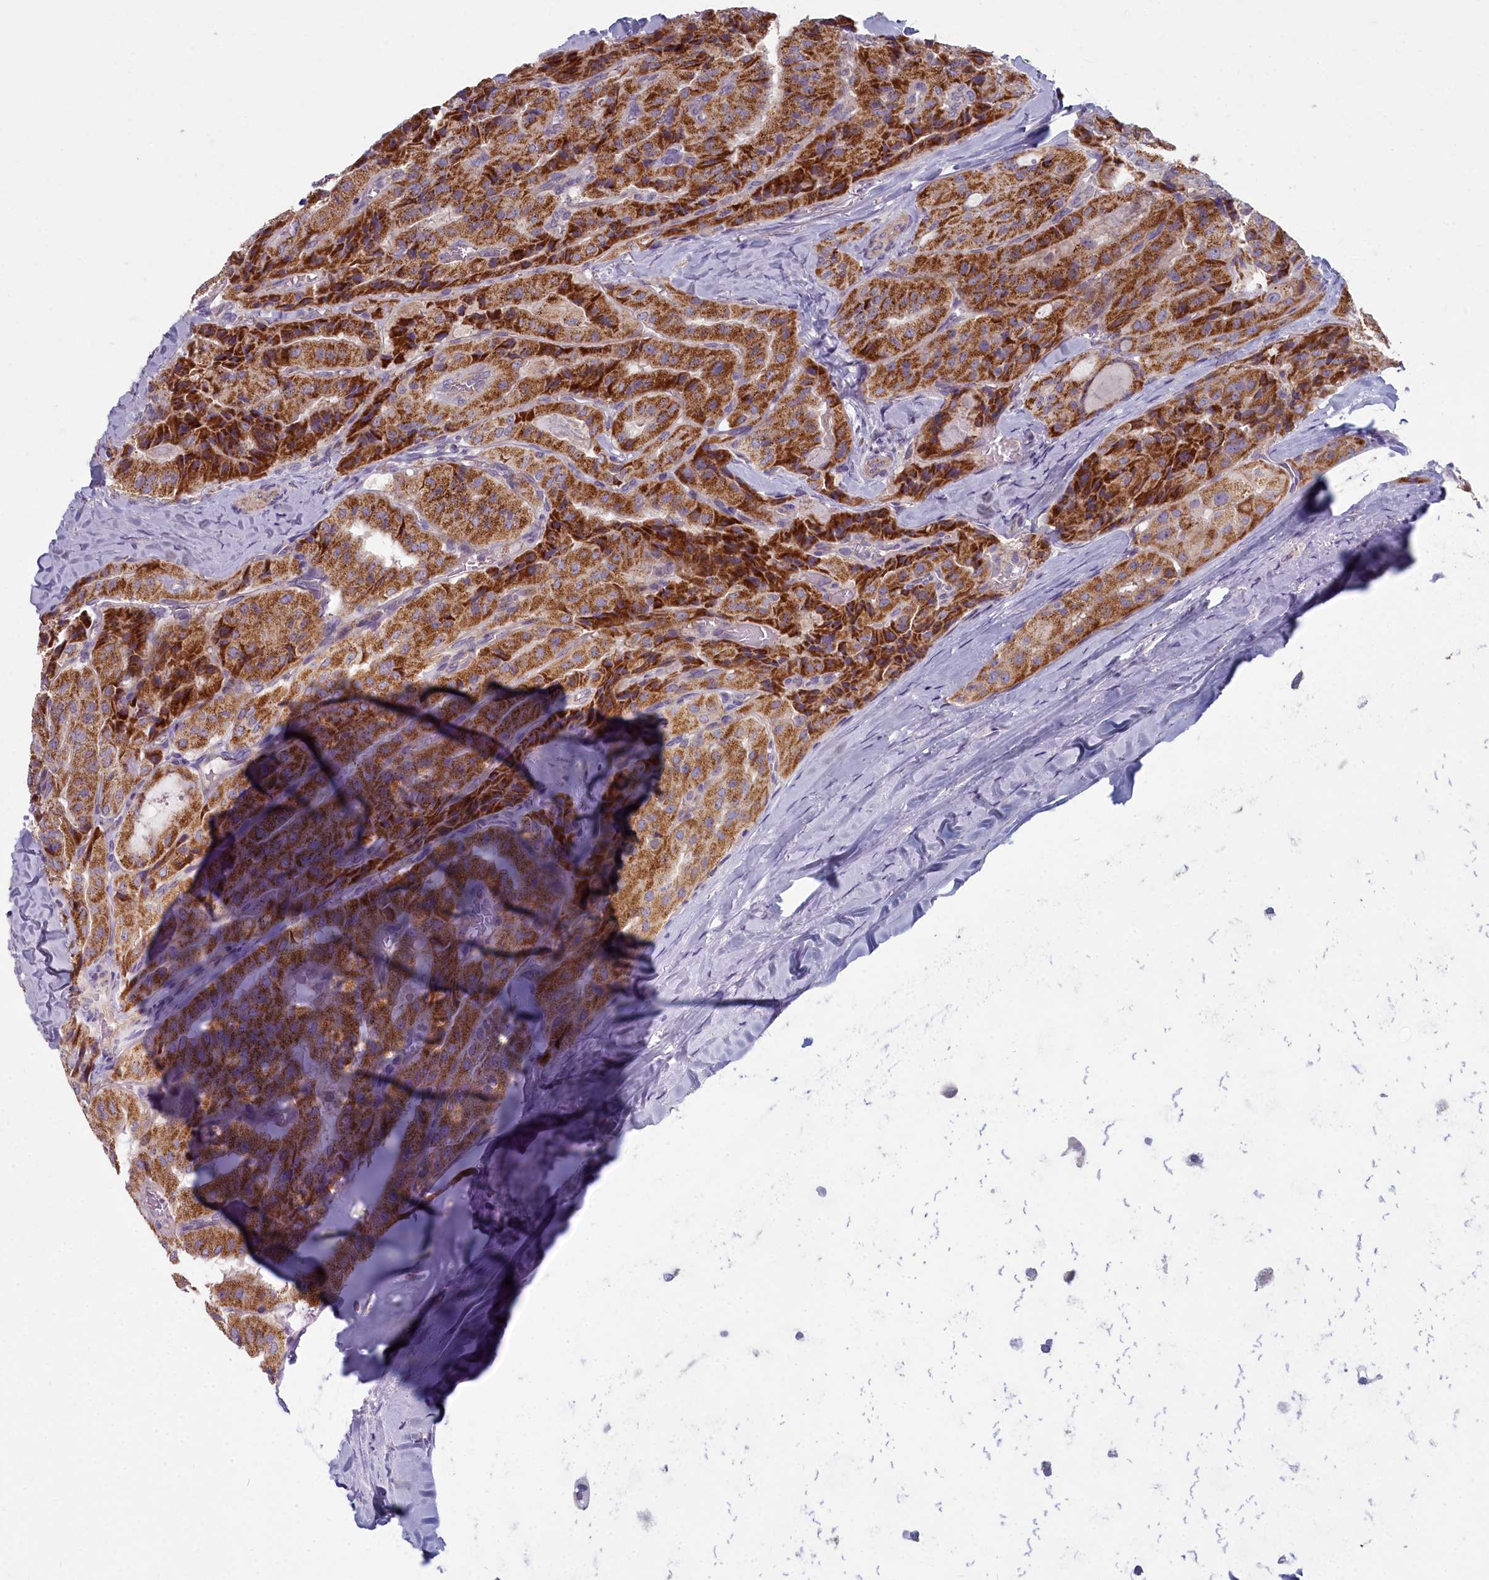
{"staining": {"intensity": "strong", "quantity": ">75%", "location": "cytoplasmic/membranous"}, "tissue": "thyroid cancer", "cell_type": "Tumor cells", "image_type": "cancer", "snomed": [{"axis": "morphology", "description": "Normal tissue, NOS"}, {"axis": "morphology", "description": "Papillary adenocarcinoma, NOS"}, {"axis": "topography", "description": "Thyroid gland"}], "caption": "Thyroid cancer was stained to show a protein in brown. There is high levels of strong cytoplasmic/membranous positivity in approximately >75% of tumor cells.", "gene": "INSYN2A", "patient": {"sex": "female", "age": 59}}